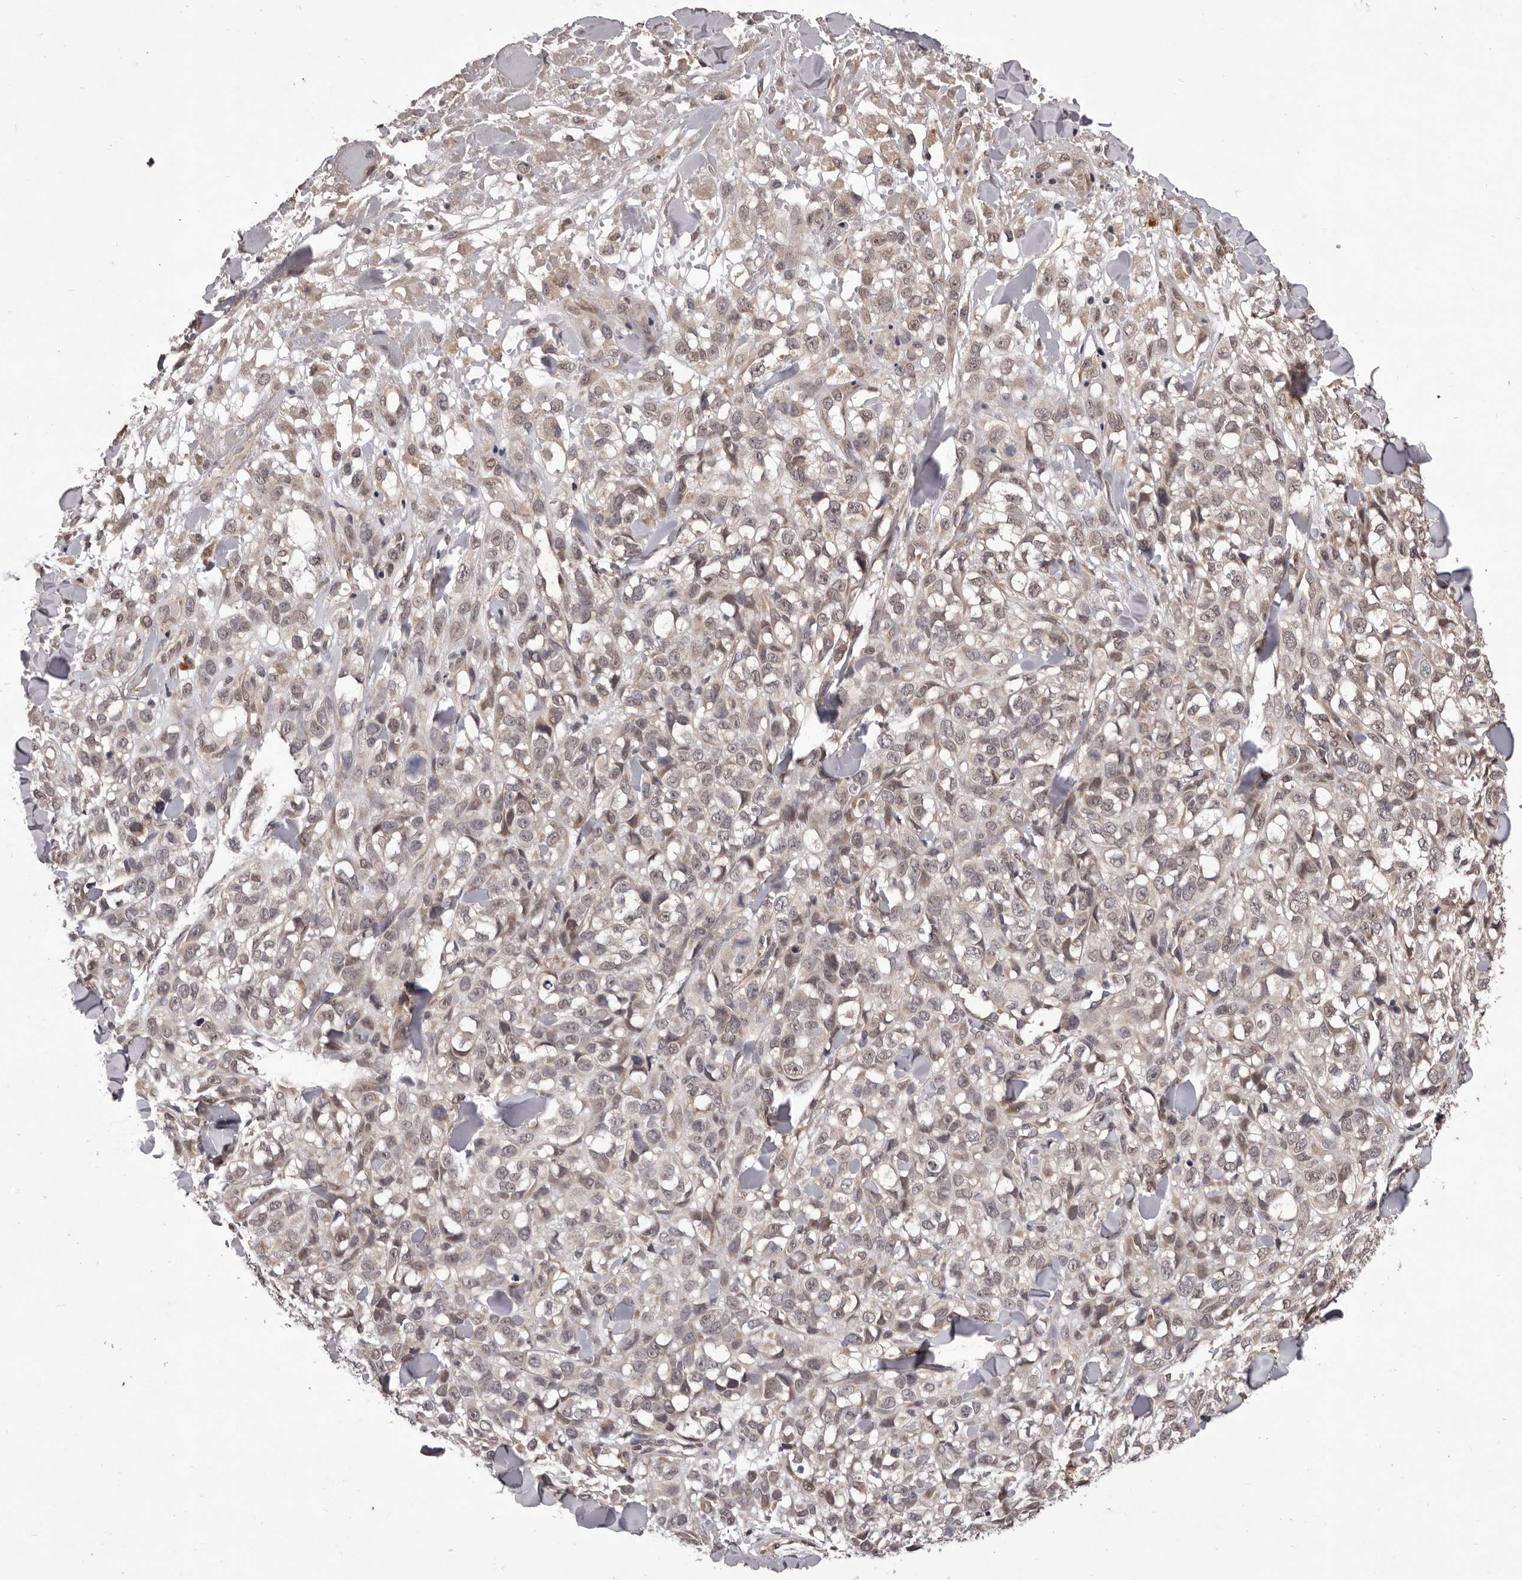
{"staining": {"intensity": "weak", "quantity": "25%-75%", "location": "cytoplasmic/membranous,nuclear"}, "tissue": "melanoma", "cell_type": "Tumor cells", "image_type": "cancer", "snomed": [{"axis": "morphology", "description": "Malignant melanoma, Metastatic site"}, {"axis": "topography", "description": "Skin"}], "caption": "A low amount of weak cytoplasmic/membranous and nuclear positivity is present in about 25%-75% of tumor cells in melanoma tissue. (Stains: DAB in brown, nuclei in blue, Microscopy: brightfield microscopy at high magnification).", "gene": "CELF3", "patient": {"sex": "female", "age": 72}}